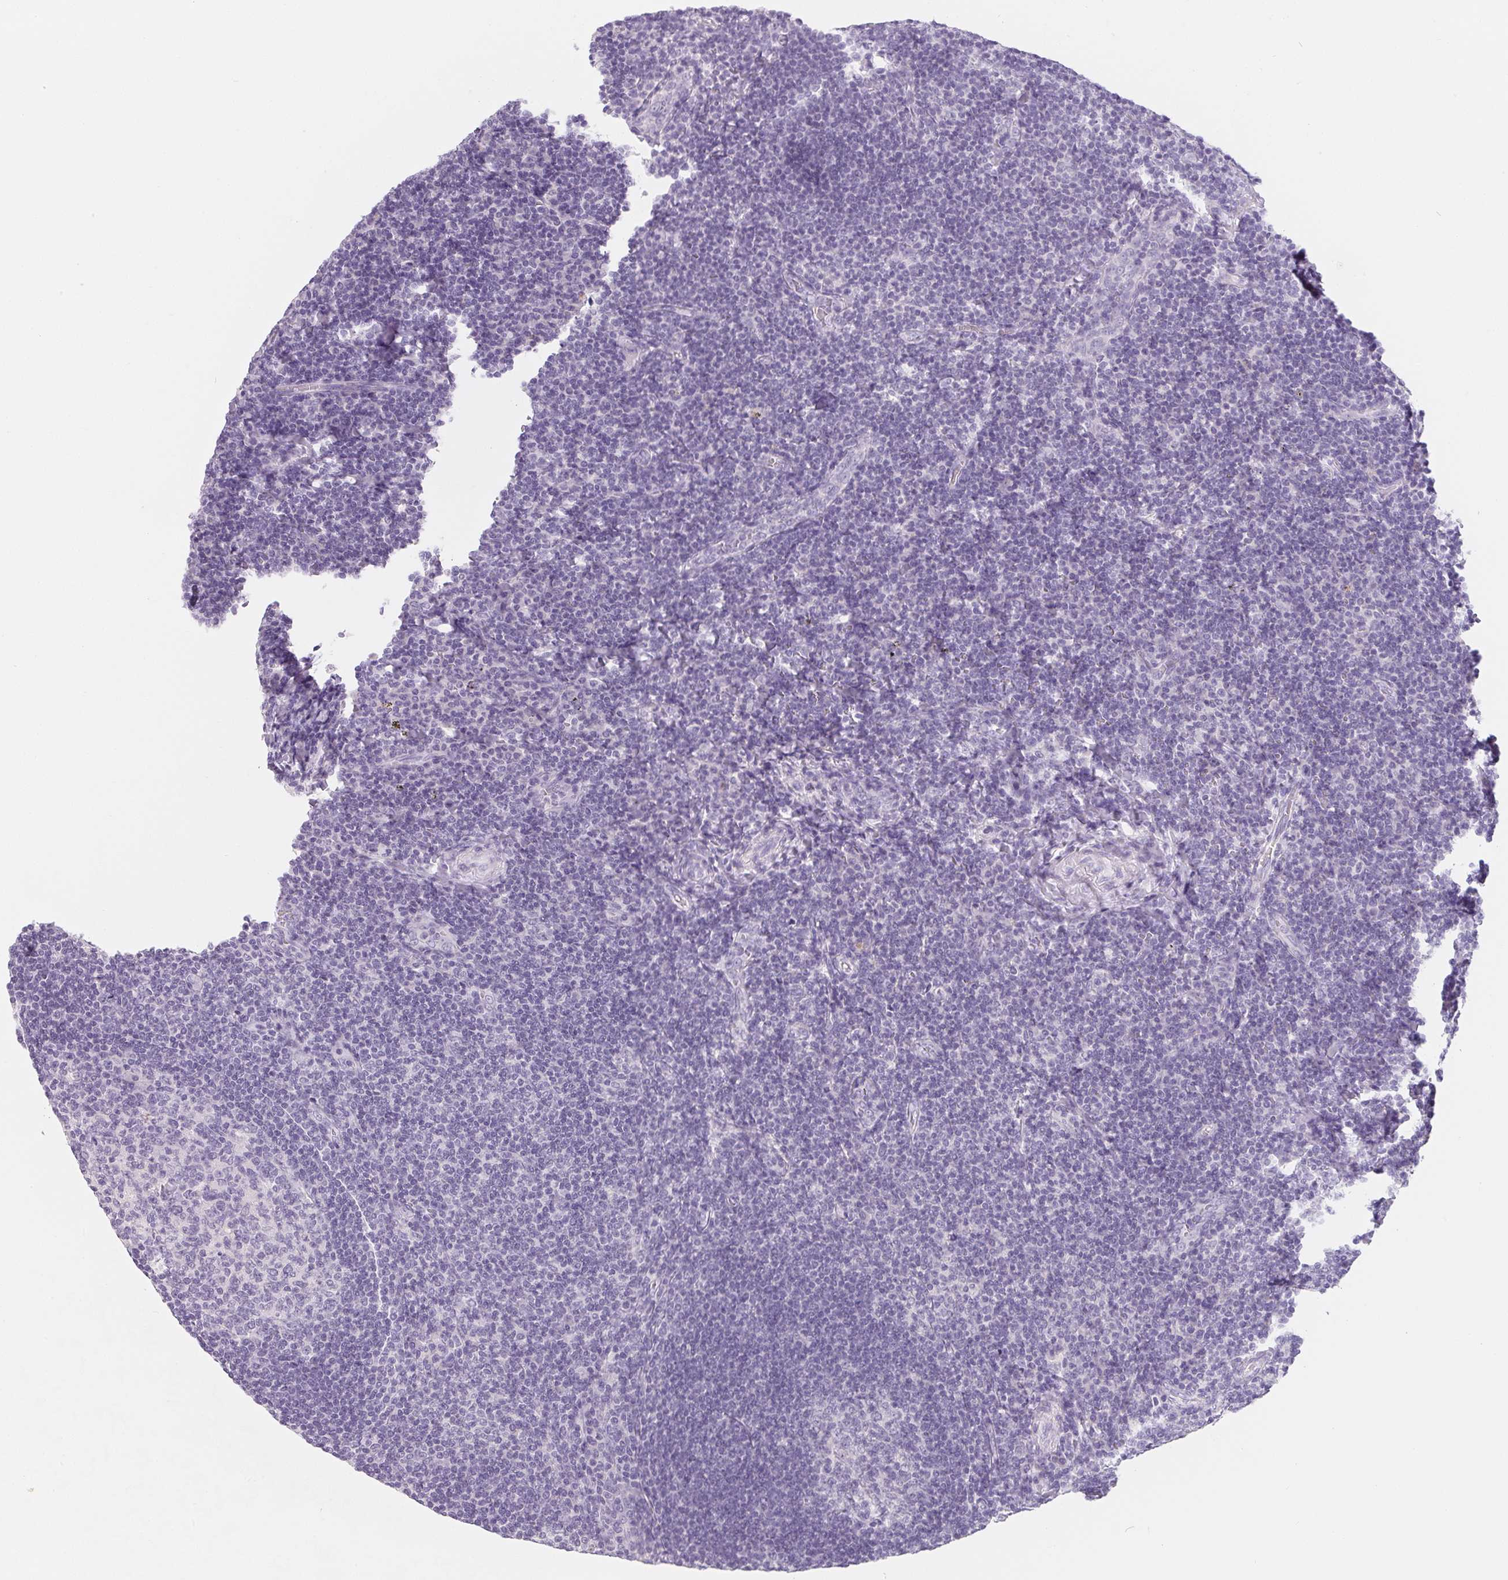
{"staining": {"intensity": "negative", "quantity": "none", "location": "none"}, "tissue": "tonsil", "cell_type": "Germinal center cells", "image_type": "normal", "snomed": [{"axis": "morphology", "description": "Normal tissue, NOS"}, {"axis": "topography", "description": "Tonsil"}], "caption": "Immunohistochemistry histopathology image of benign human tonsil stained for a protein (brown), which displays no positivity in germinal center cells.", "gene": "SPACA5B", "patient": {"sex": "male", "age": 17}}